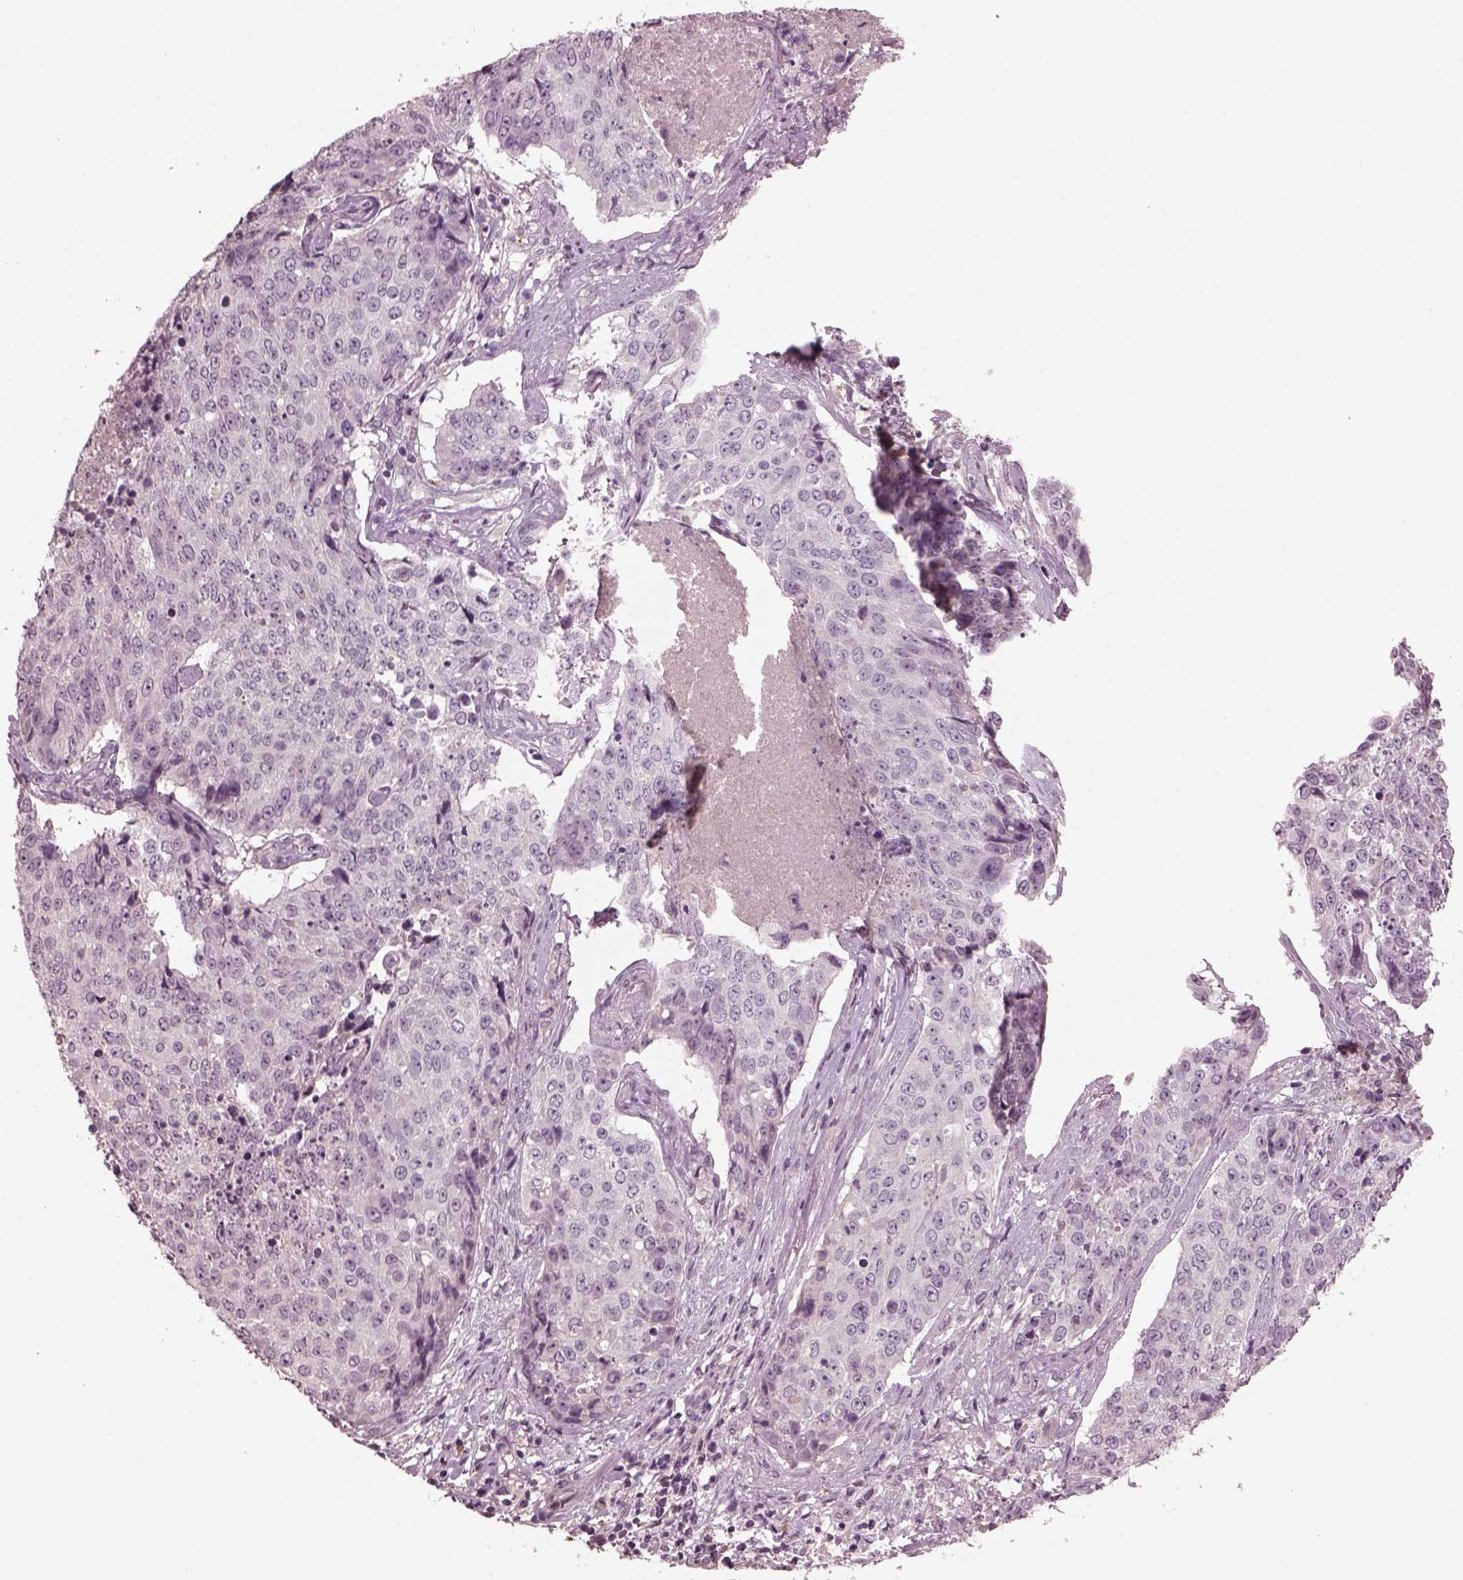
{"staining": {"intensity": "negative", "quantity": "none", "location": "none"}, "tissue": "lung cancer", "cell_type": "Tumor cells", "image_type": "cancer", "snomed": [{"axis": "morphology", "description": "Normal tissue, NOS"}, {"axis": "morphology", "description": "Squamous cell carcinoma, NOS"}, {"axis": "topography", "description": "Bronchus"}, {"axis": "topography", "description": "Lung"}], "caption": "High power microscopy image of an immunohistochemistry histopathology image of lung cancer, revealing no significant staining in tumor cells.", "gene": "PORCN", "patient": {"sex": "male", "age": 64}}